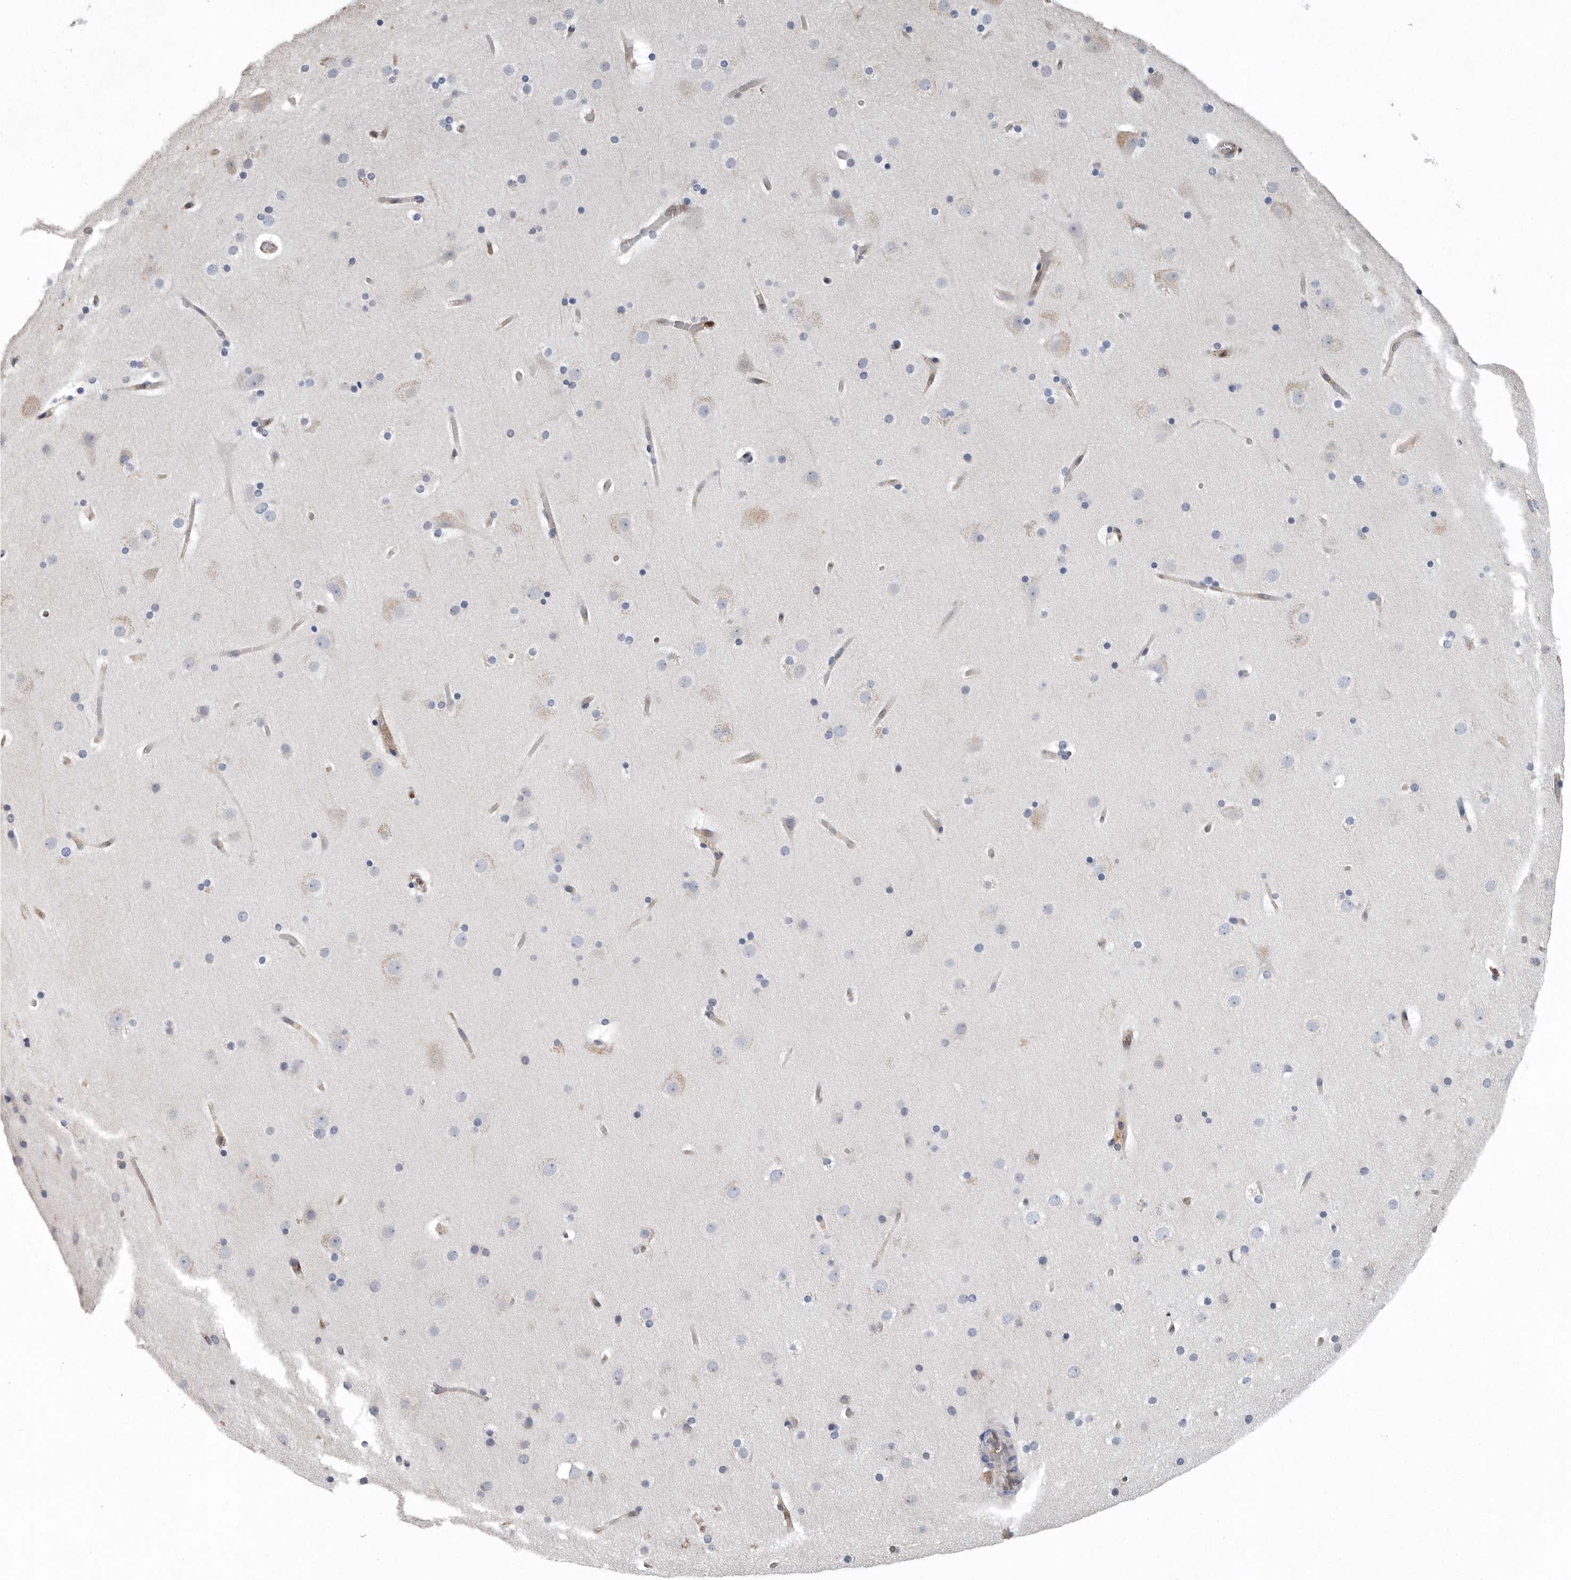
{"staining": {"intensity": "weak", "quantity": ">75%", "location": "cytoplasmic/membranous"}, "tissue": "cerebral cortex", "cell_type": "Endothelial cells", "image_type": "normal", "snomed": [{"axis": "morphology", "description": "Normal tissue, NOS"}, {"axis": "topography", "description": "Cerebral cortex"}], "caption": "Weak cytoplasmic/membranous protein positivity is identified in about >75% of endothelial cells in cerebral cortex. Using DAB (3,3'-diaminobenzidine) (brown) and hematoxylin (blue) stains, captured at high magnification using brightfield microscopy.", "gene": "PDCD4", "patient": {"sex": "male", "age": 57}}